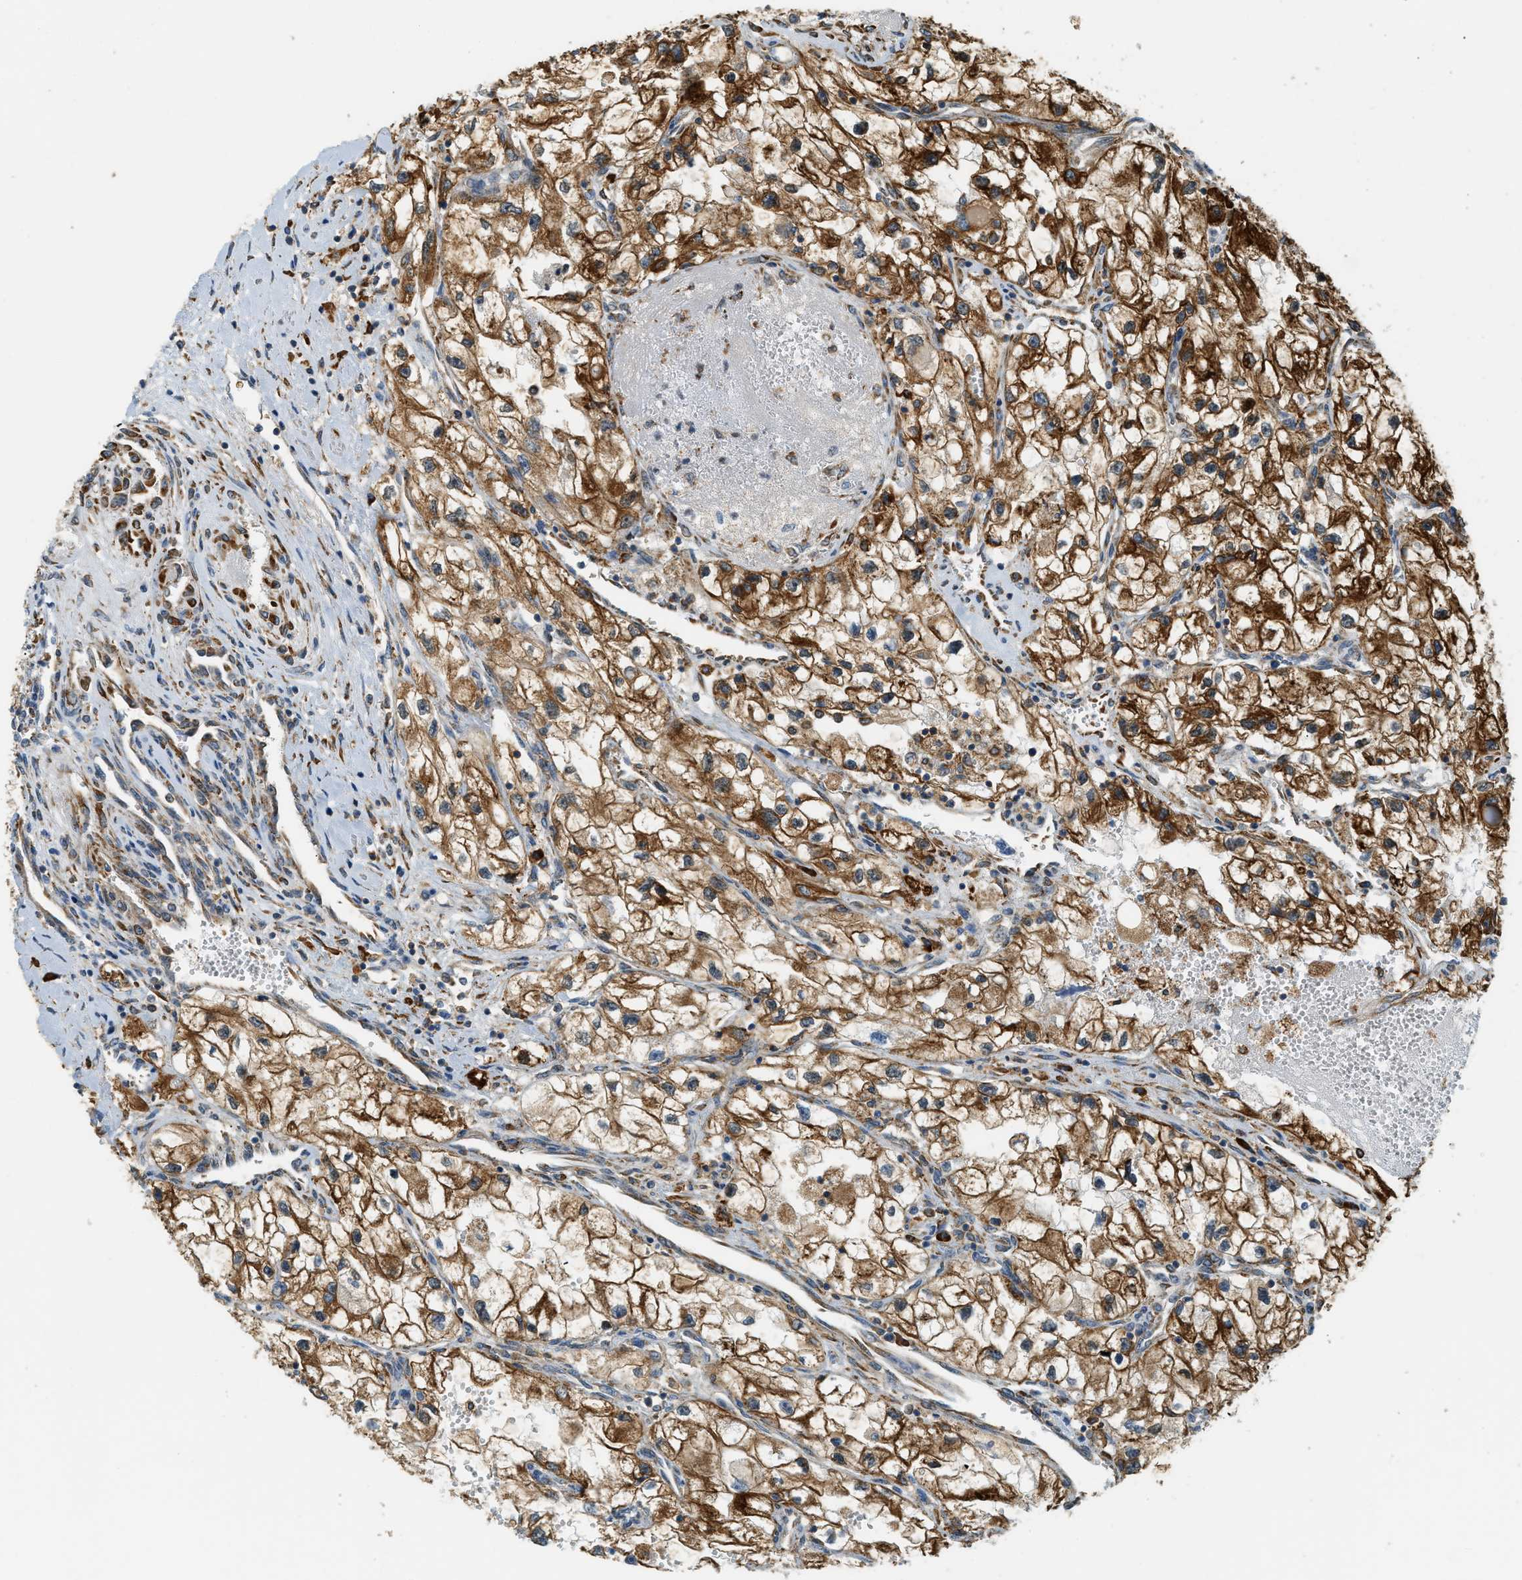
{"staining": {"intensity": "strong", "quantity": ">75%", "location": "cytoplasmic/membranous"}, "tissue": "renal cancer", "cell_type": "Tumor cells", "image_type": "cancer", "snomed": [{"axis": "morphology", "description": "Adenocarcinoma, NOS"}, {"axis": "topography", "description": "Kidney"}], "caption": "This is a micrograph of immunohistochemistry staining of renal adenocarcinoma, which shows strong positivity in the cytoplasmic/membranous of tumor cells.", "gene": "SEMA4D", "patient": {"sex": "female", "age": 70}}